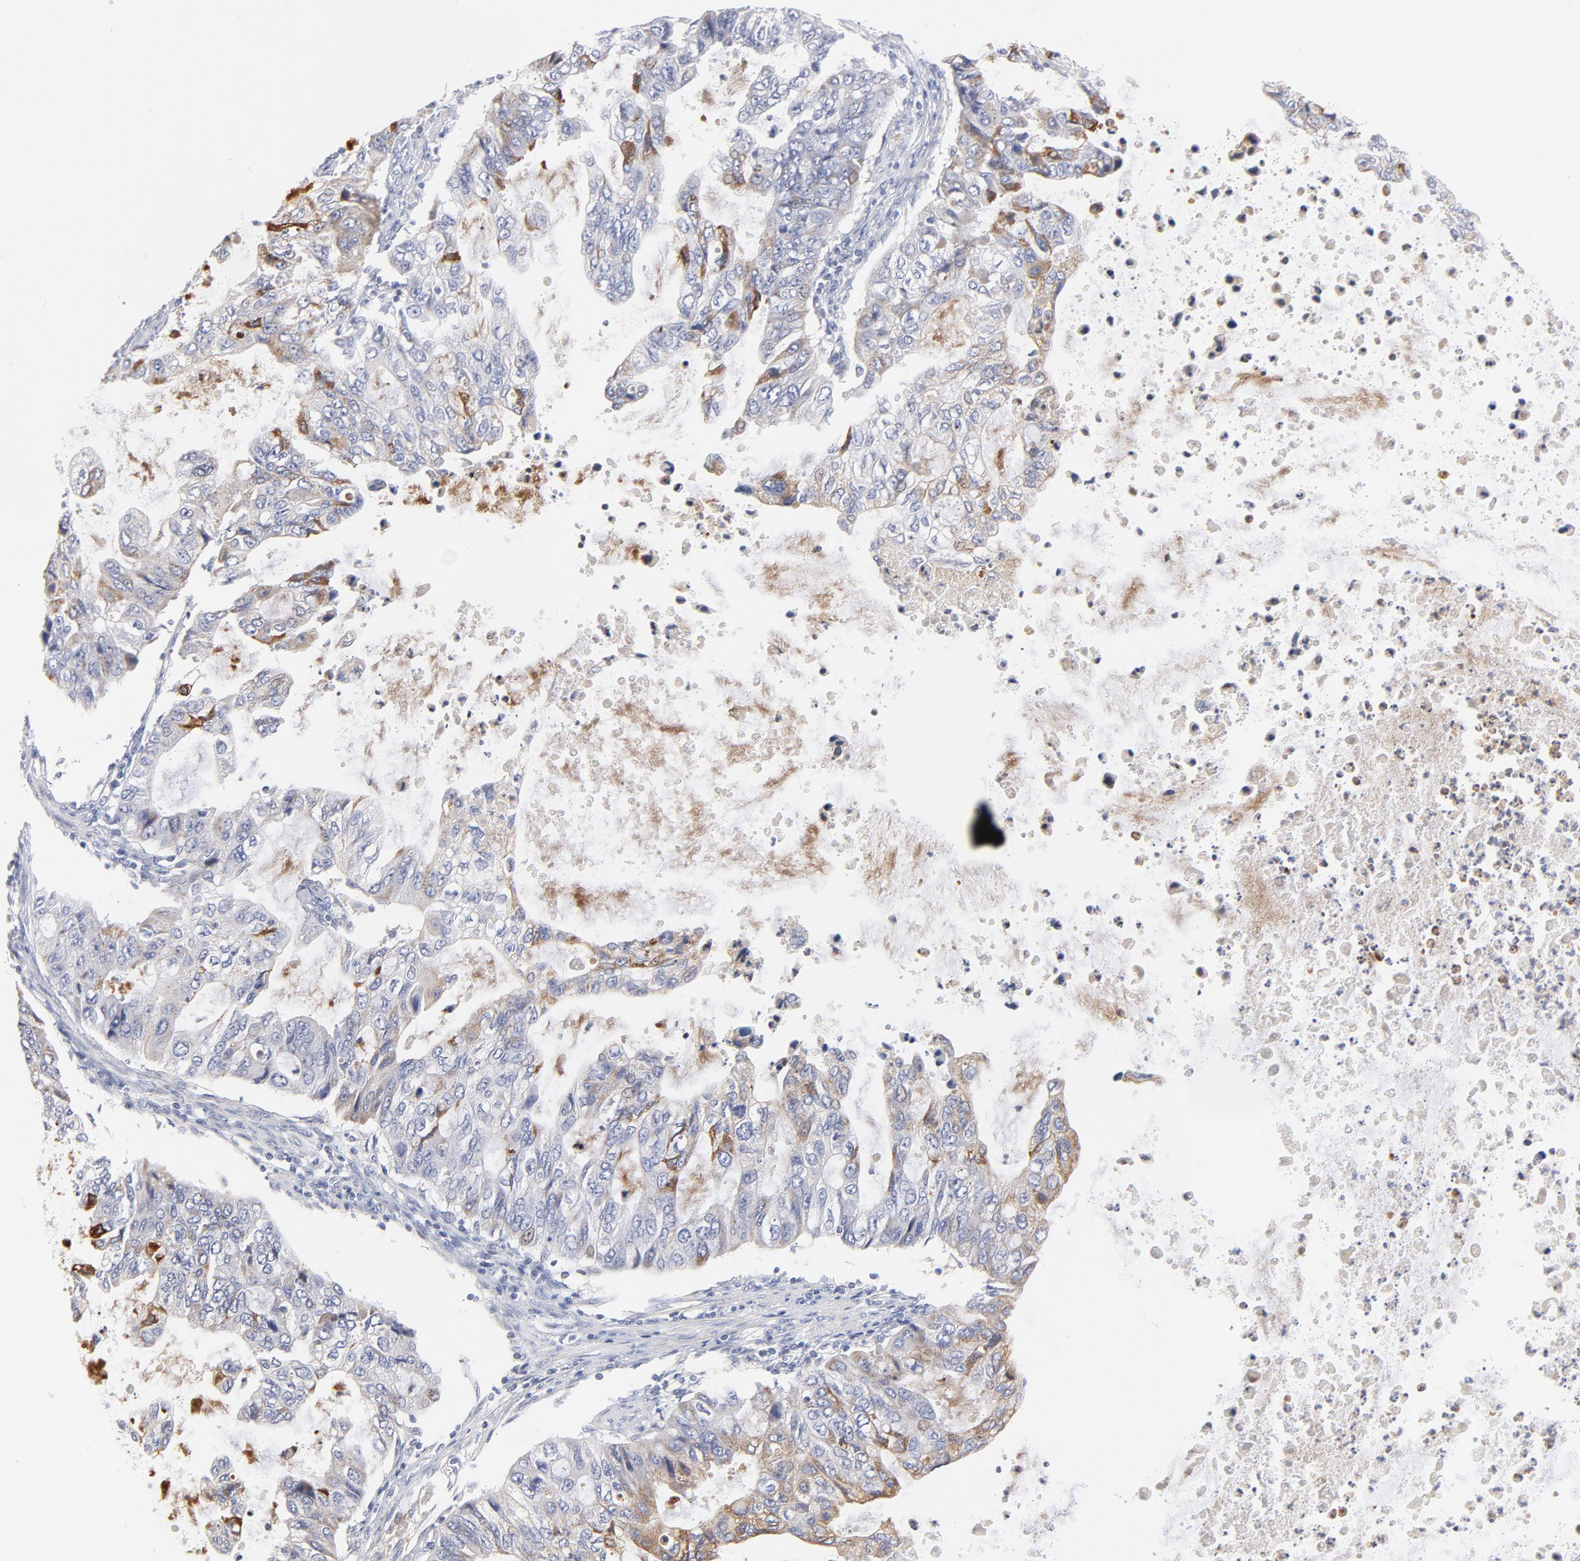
{"staining": {"intensity": "weak", "quantity": "<25%", "location": "cytoplasmic/membranous"}, "tissue": "stomach cancer", "cell_type": "Tumor cells", "image_type": "cancer", "snomed": [{"axis": "morphology", "description": "Adenocarcinoma, NOS"}, {"axis": "topography", "description": "Stomach, upper"}], "caption": "A high-resolution histopathology image shows immunohistochemistry staining of stomach cancer, which reveals no significant positivity in tumor cells.", "gene": "PLAT", "patient": {"sex": "female", "age": 52}}